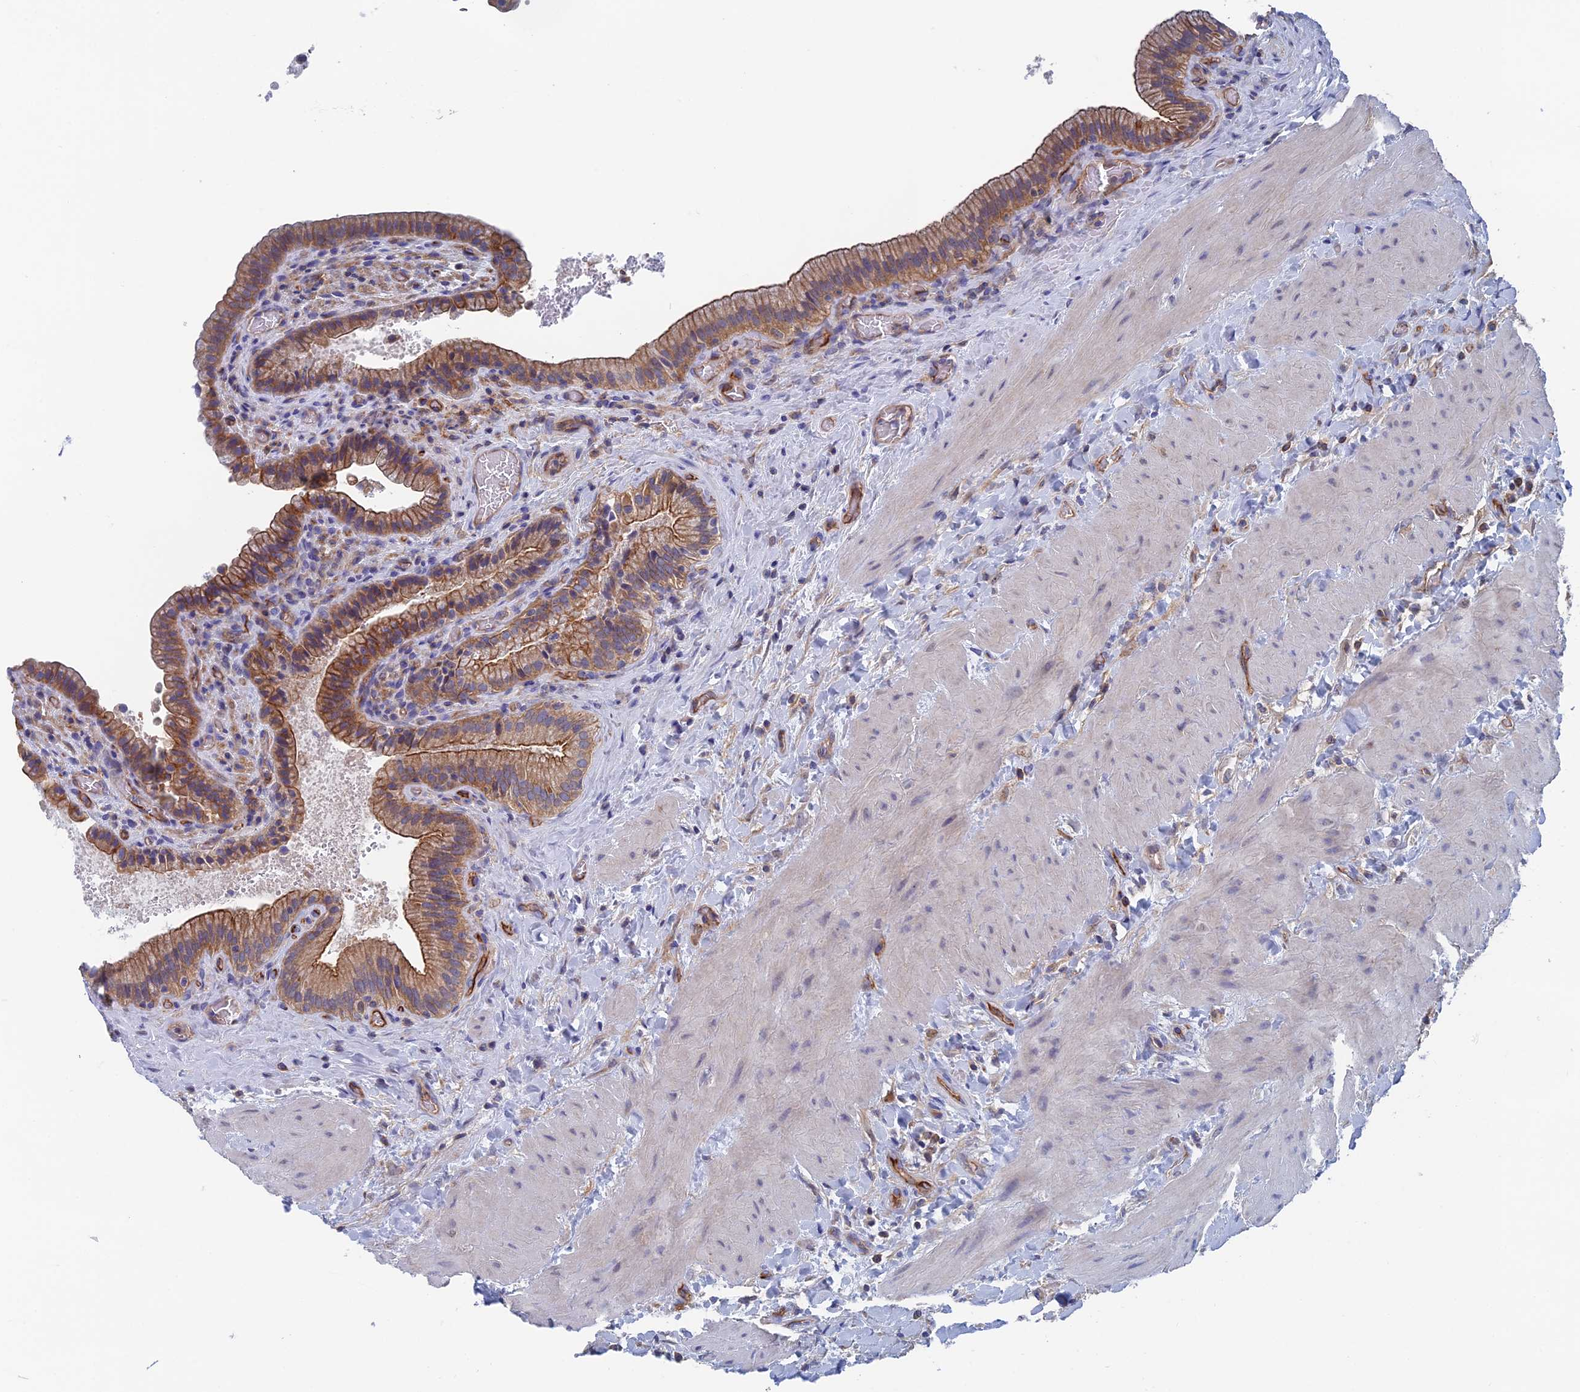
{"staining": {"intensity": "strong", "quantity": "25%-75%", "location": "cytoplasmic/membranous"}, "tissue": "gallbladder", "cell_type": "Glandular cells", "image_type": "normal", "snomed": [{"axis": "morphology", "description": "Normal tissue, NOS"}, {"axis": "topography", "description": "Gallbladder"}], "caption": "Protein expression analysis of unremarkable gallbladder displays strong cytoplasmic/membranous staining in approximately 25%-75% of glandular cells. (Stains: DAB (3,3'-diaminobenzidine) in brown, nuclei in blue, Microscopy: brightfield microscopy at high magnification).", "gene": "SNX11", "patient": {"sex": "male", "age": 24}}